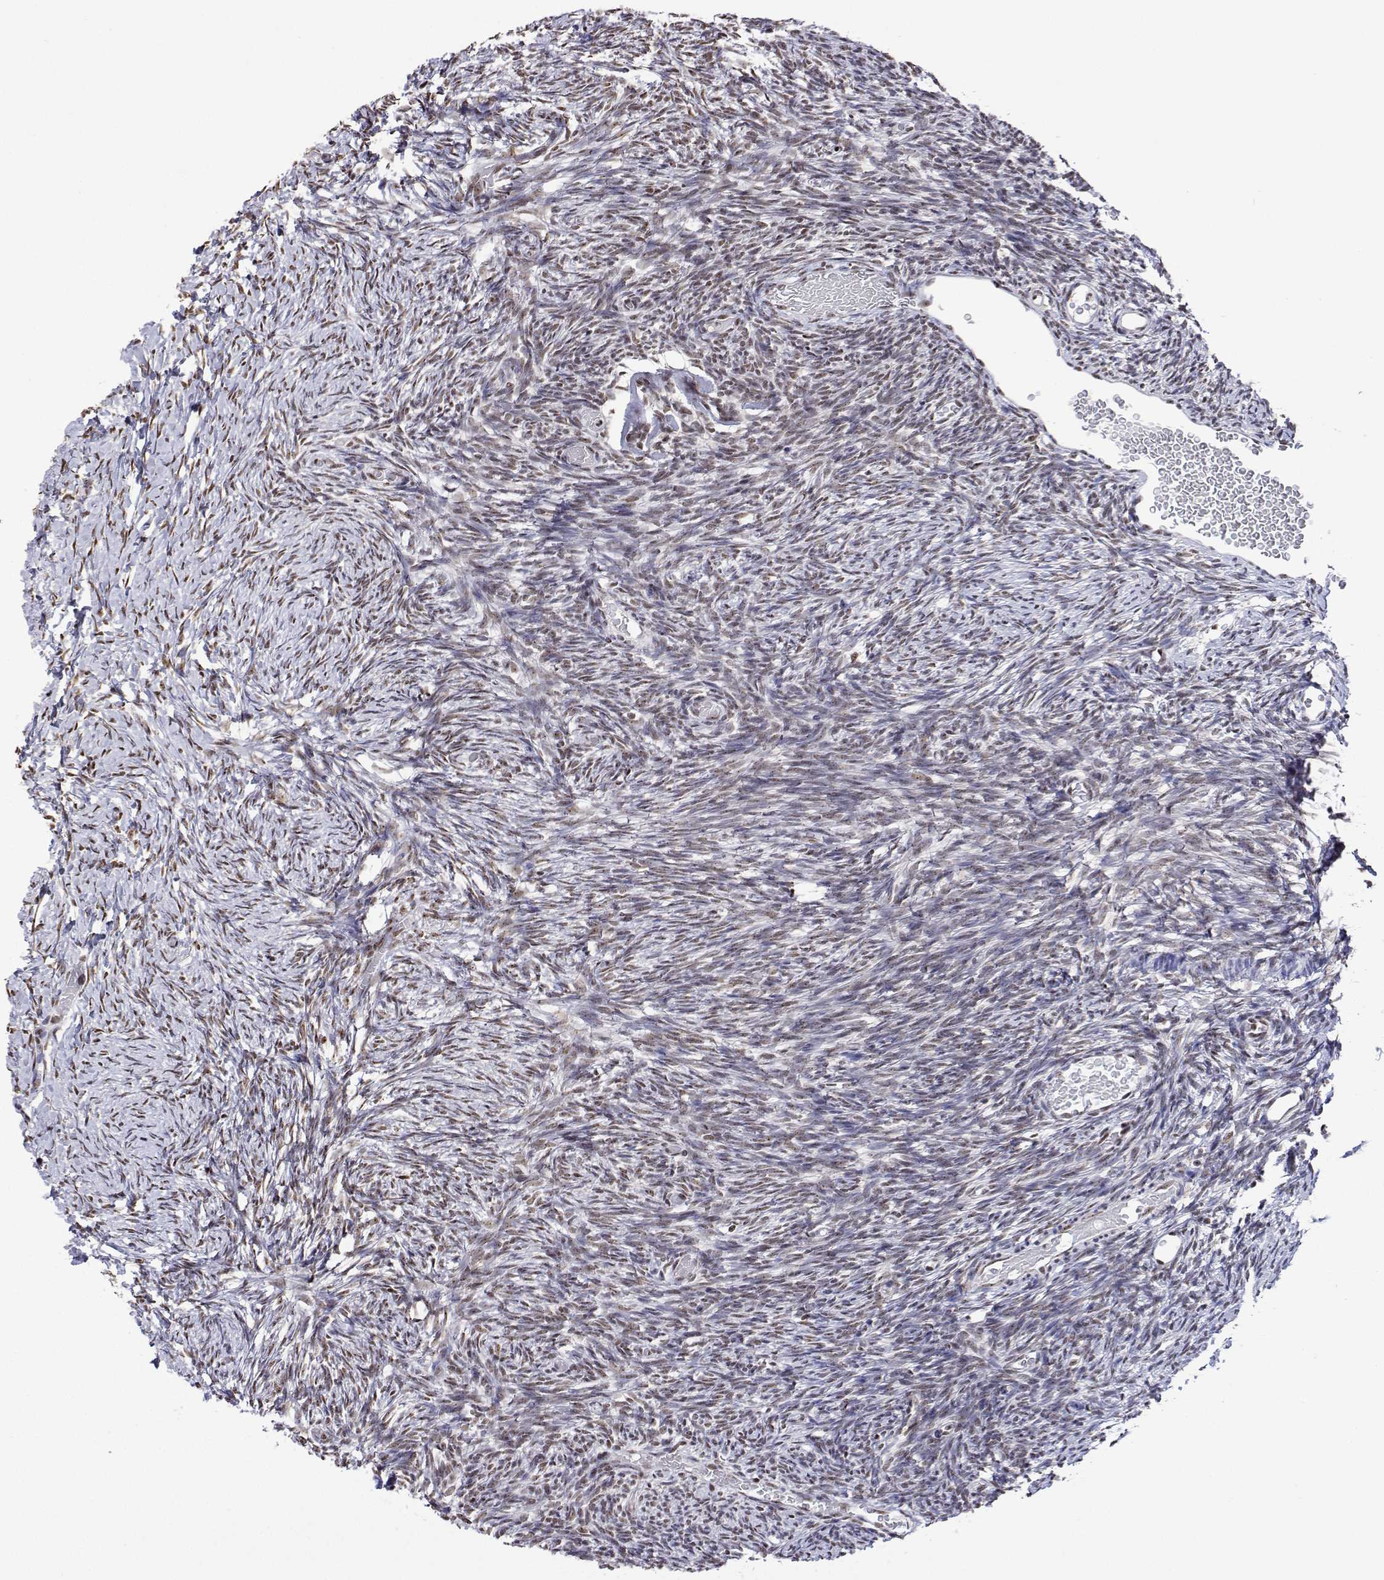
{"staining": {"intensity": "weak", "quantity": "25%-75%", "location": "nuclear"}, "tissue": "ovary", "cell_type": "Ovarian stroma cells", "image_type": "normal", "snomed": [{"axis": "morphology", "description": "Normal tissue, NOS"}, {"axis": "topography", "description": "Ovary"}], "caption": "Immunohistochemical staining of normal ovary displays weak nuclear protein expression in approximately 25%-75% of ovarian stroma cells. (DAB = brown stain, brightfield microscopy at high magnification).", "gene": "ADAR", "patient": {"sex": "female", "age": 39}}